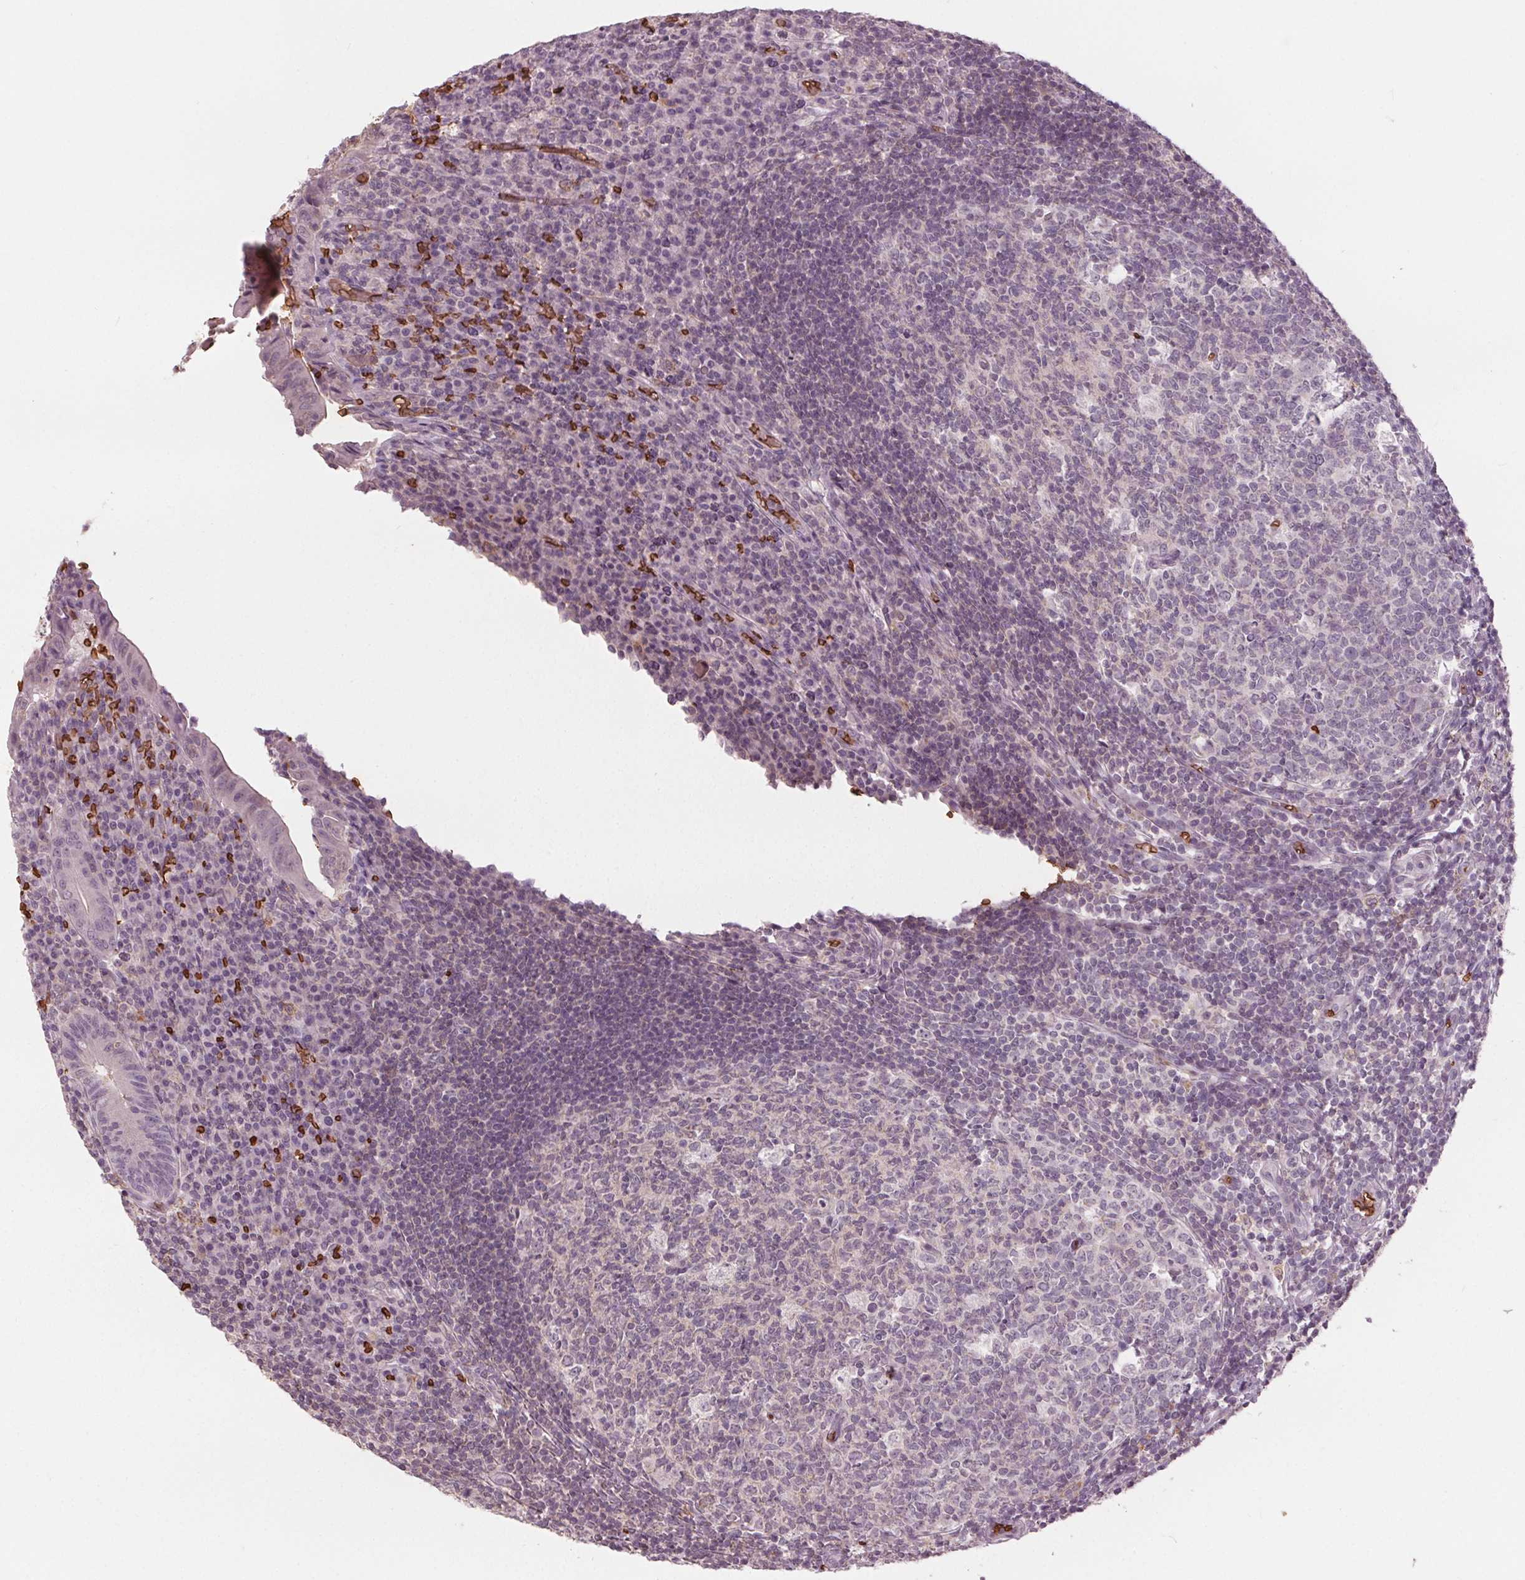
{"staining": {"intensity": "negative", "quantity": "none", "location": "none"}, "tissue": "appendix", "cell_type": "Glandular cells", "image_type": "normal", "snomed": [{"axis": "morphology", "description": "Normal tissue, NOS"}, {"axis": "topography", "description": "Appendix"}], "caption": "Photomicrograph shows no protein positivity in glandular cells of benign appendix. (Brightfield microscopy of DAB (3,3'-diaminobenzidine) immunohistochemistry (IHC) at high magnification).", "gene": "SLC4A1", "patient": {"sex": "male", "age": 18}}